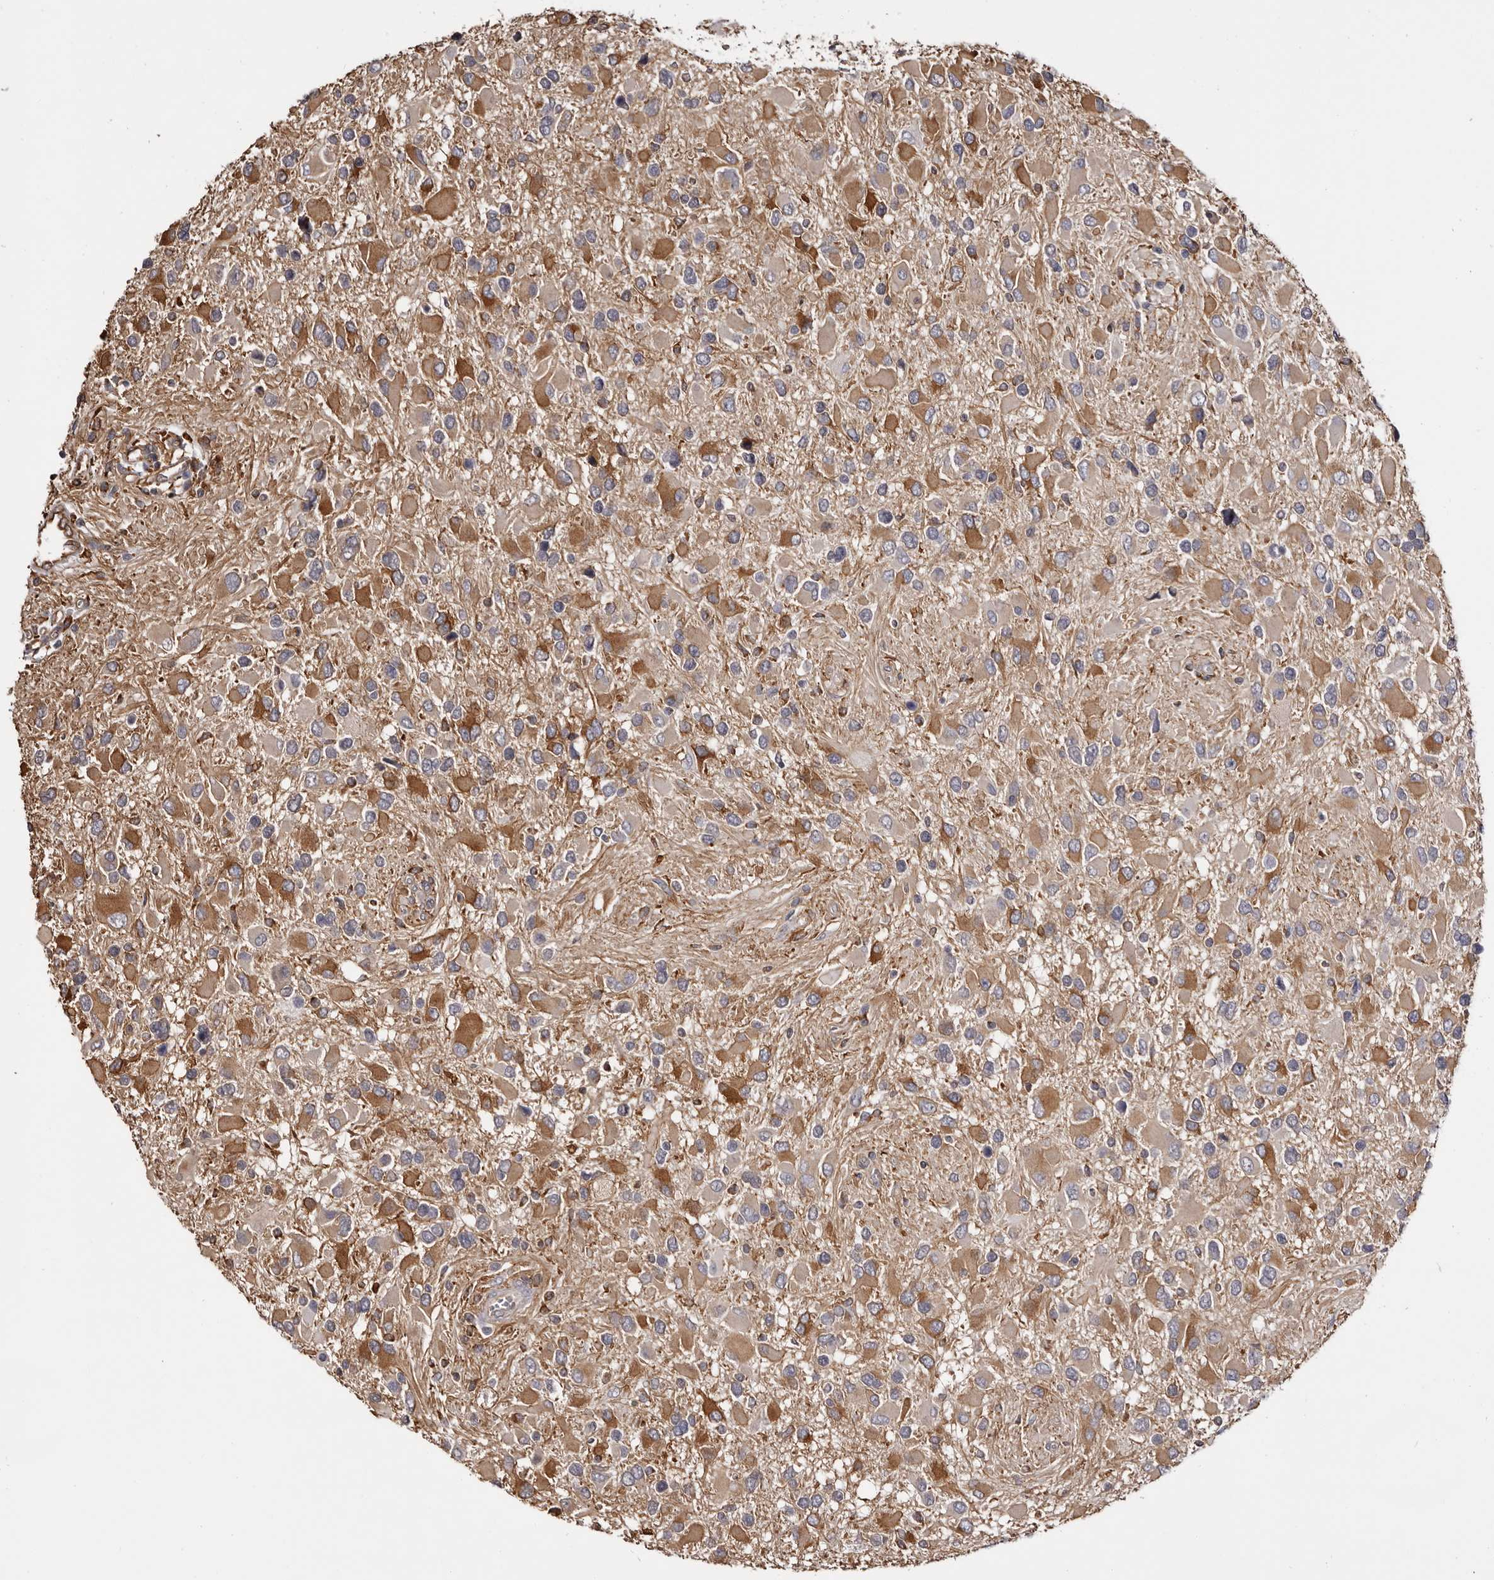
{"staining": {"intensity": "moderate", "quantity": ">75%", "location": "cytoplasmic/membranous"}, "tissue": "glioma", "cell_type": "Tumor cells", "image_type": "cancer", "snomed": [{"axis": "morphology", "description": "Glioma, malignant, High grade"}, {"axis": "topography", "description": "Brain"}], "caption": "The photomicrograph reveals immunohistochemical staining of malignant glioma (high-grade). There is moderate cytoplasmic/membranous positivity is seen in about >75% of tumor cells.", "gene": "TNNI1", "patient": {"sex": "male", "age": 53}}